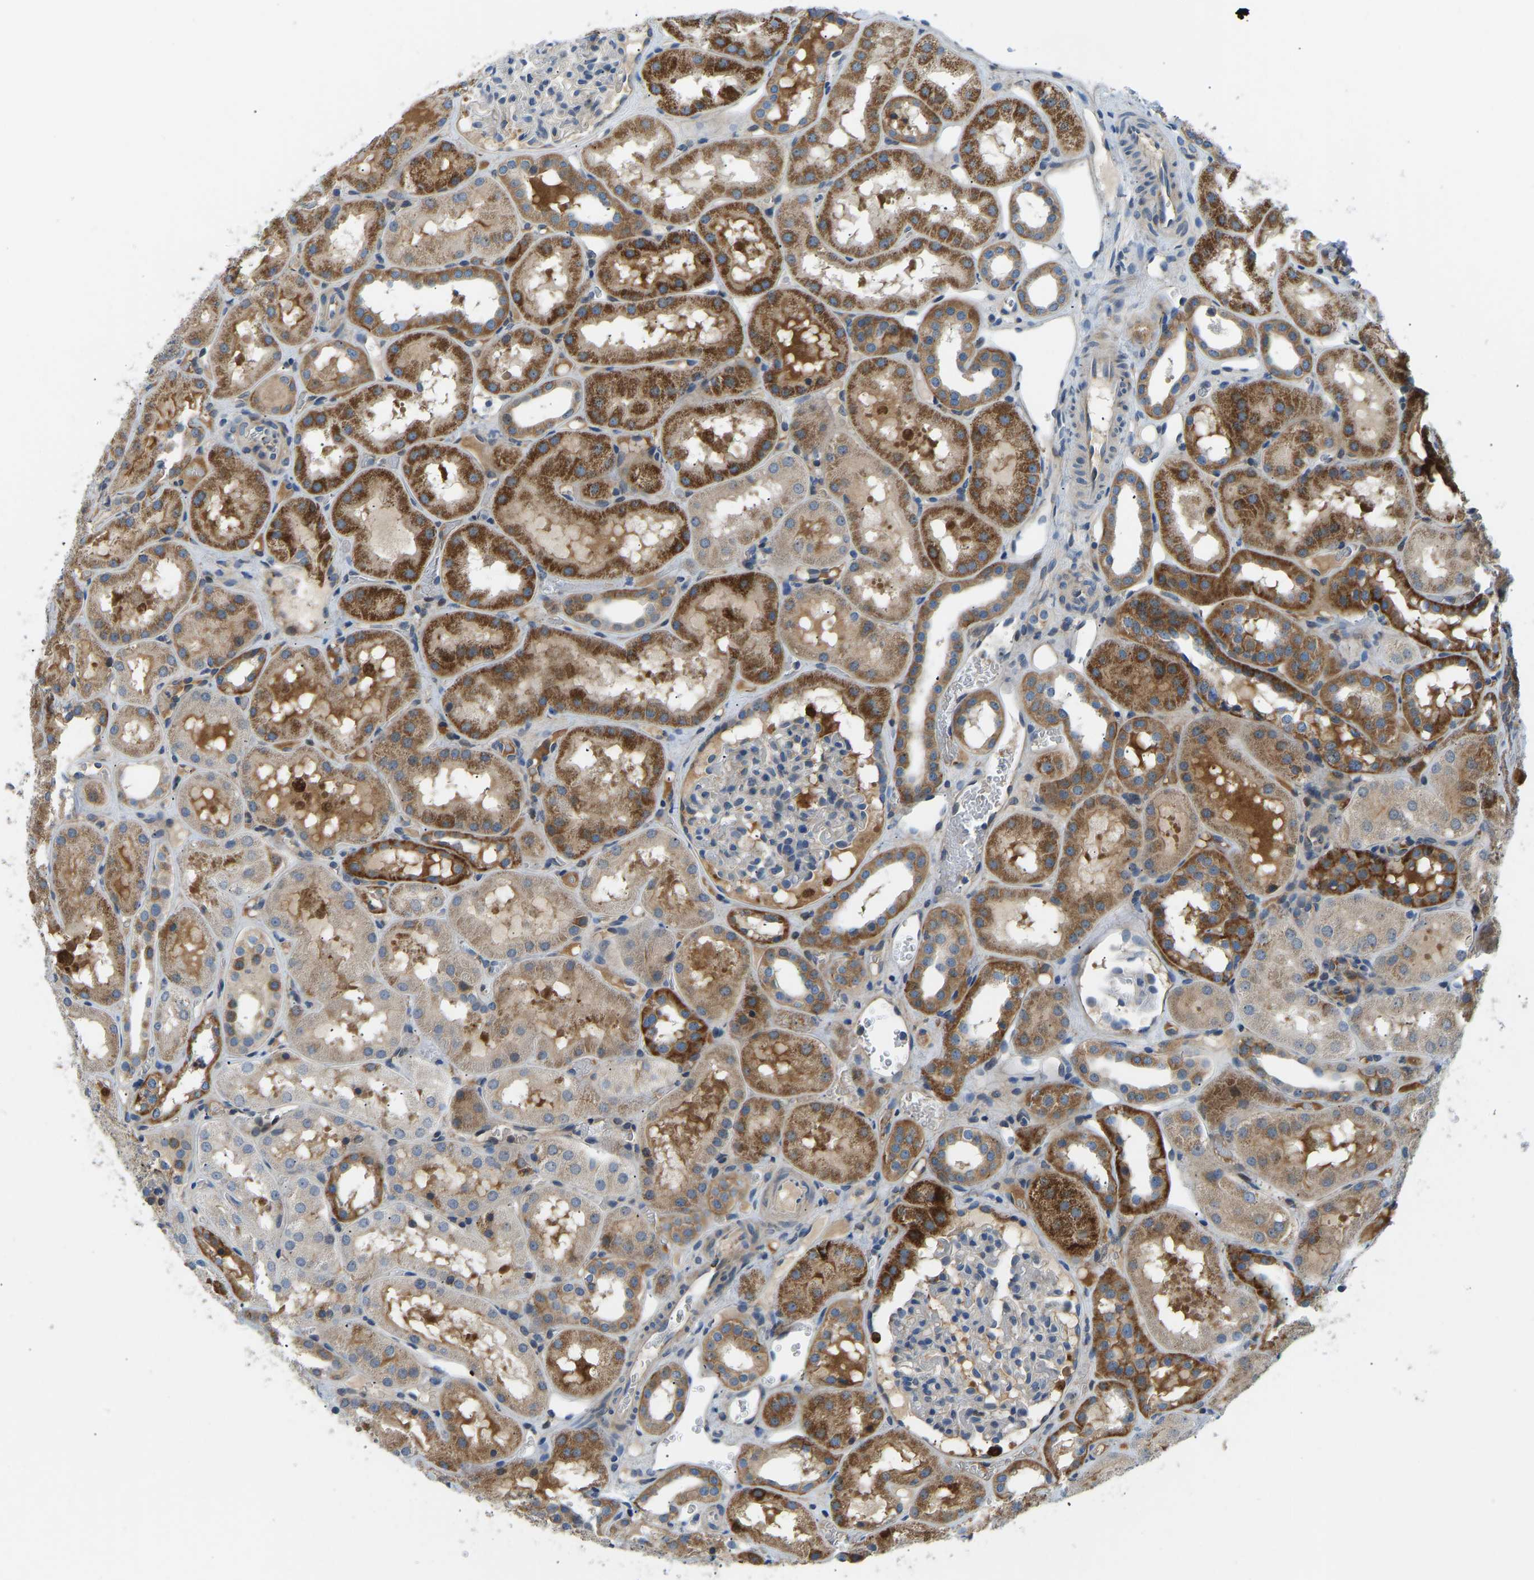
{"staining": {"intensity": "strong", "quantity": "<25%", "location": "cytoplasmic/membranous"}, "tissue": "kidney", "cell_type": "Cells in glomeruli", "image_type": "normal", "snomed": [{"axis": "morphology", "description": "Normal tissue, NOS"}, {"axis": "topography", "description": "Kidney"}, {"axis": "topography", "description": "Urinary bladder"}], "caption": "About <25% of cells in glomeruli in unremarkable human kidney show strong cytoplasmic/membranous protein staining as visualized by brown immunohistochemical staining.", "gene": "RBP1", "patient": {"sex": "male", "age": 16}}